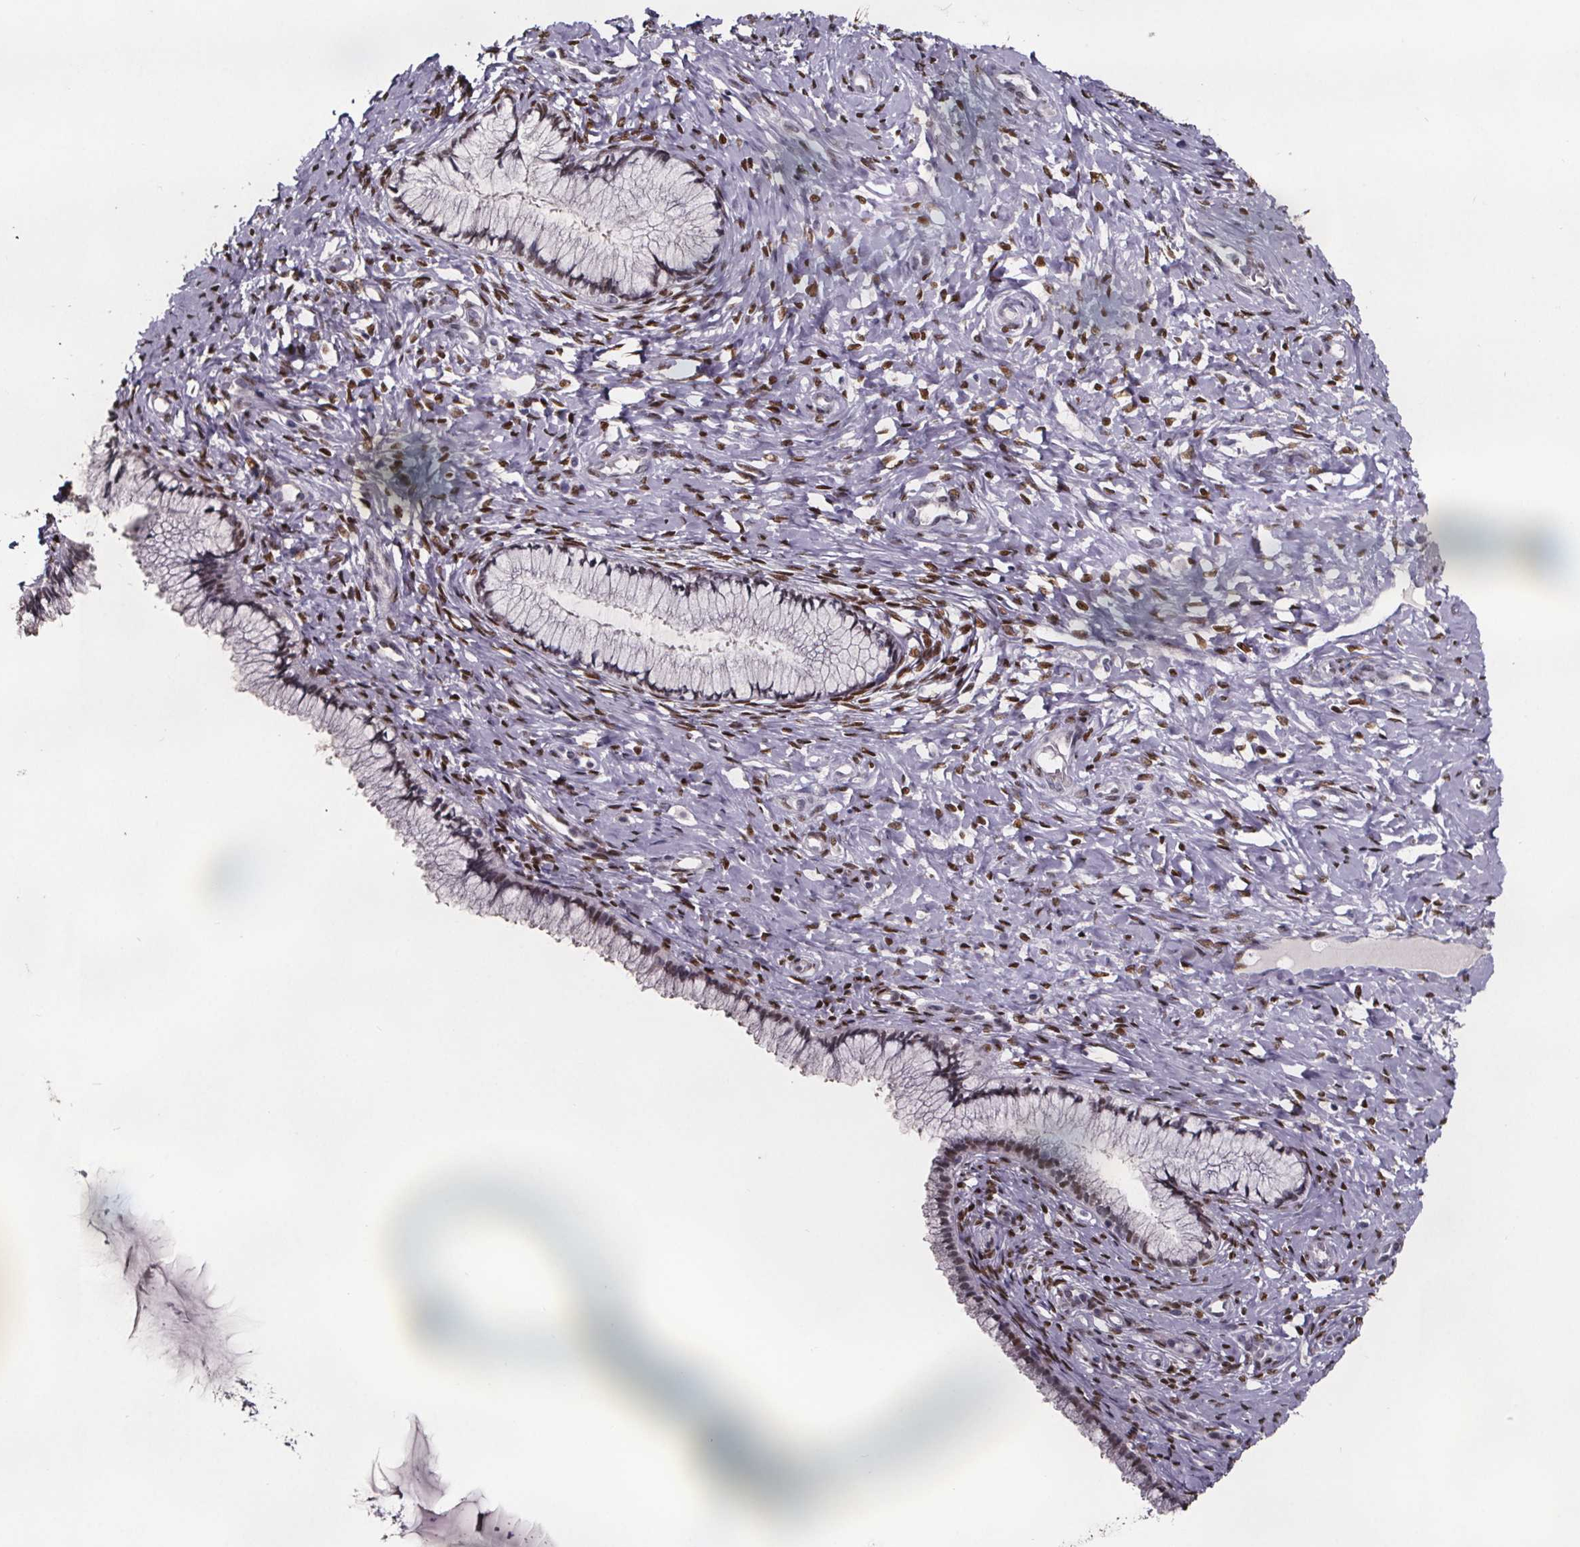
{"staining": {"intensity": "weak", "quantity": "25%-75%", "location": "nuclear"}, "tissue": "cervix", "cell_type": "Glandular cells", "image_type": "normal", "snomed": [{"axis": "morphology", "description": "Normal tissue, NOS"}, {"axis": "topography", "description": "Cervix"}], "caption": "DAB (3,3'-diaminobenzidine) immunohistochemical staining of normal human cervix shows weak nuclear protein staining in about 25%-75% of glandular cells.", "gene": "AR", "patient": {"sex": "female", "age": 37}}